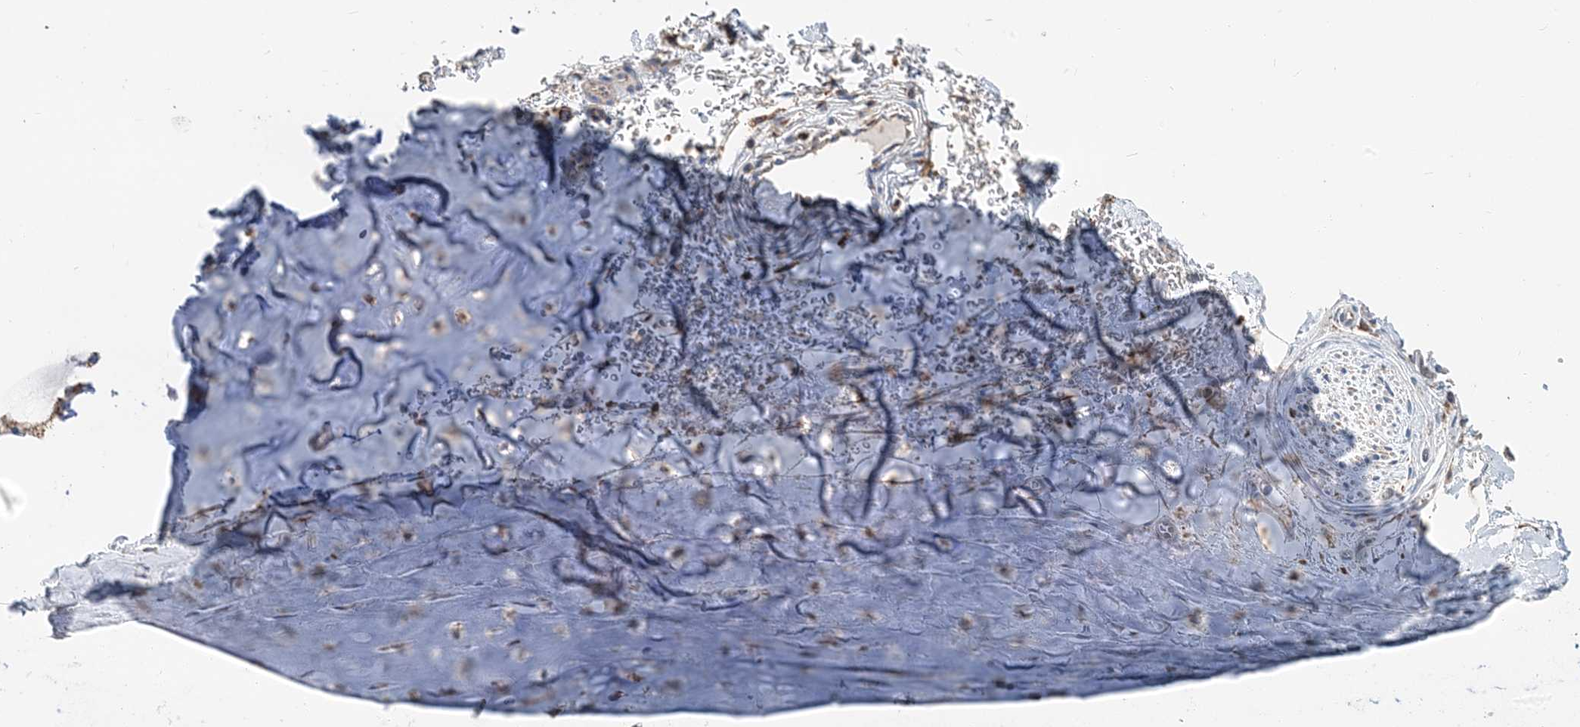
{"staining": {"intensity": "weak", "quantity": ">75%", "location": "cytoplasmic/membranous"}, "tissue": "adipose tissue", "cell_type": "Adipocytes", "image_type": "normal", "snomed": [{"axis": "morphology", "description": "Normal tissue, NOS"}, {"axis": "topography", "description": "Cartilage tissue"}], "caption": "Protein expression analysis of benign adipose tissue demonstrates weak cytoplasmic/membranous staining in about >75% of adipocytes.", "gene": "TMLHE", "patient": {"sex": "female", "age": 63}}